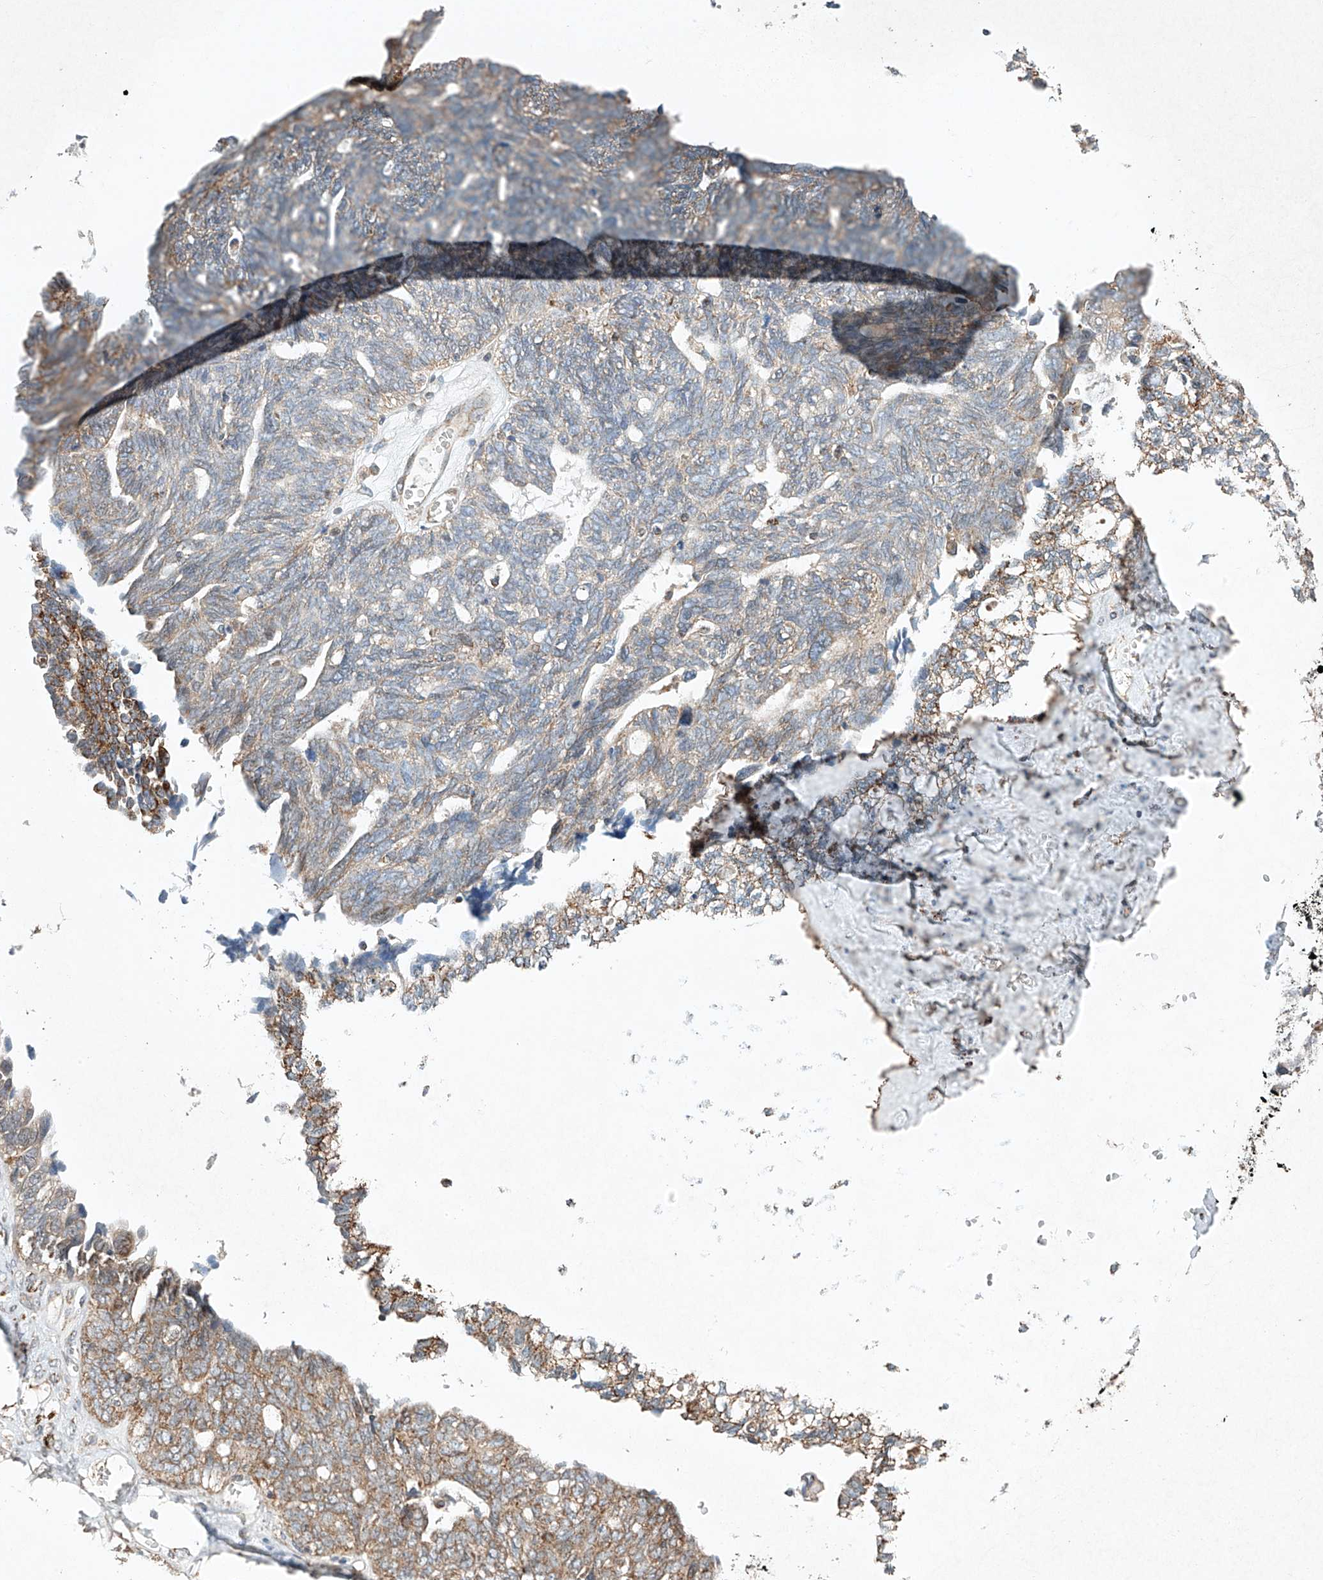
{"staining": {"intensity": "weak", "quantity": ">75%", "location": "cytoplasmic/membranous"}, "tissue": "ovarian cancer", "cell_type": "Tumor cells", "image_type": "cancer", "snomed": [{"axis": "morphology", "description": "Cystadenocarcinoma, serous, NOS"}, {"axis": "topography", "description": "Ovary"}], "caption": "Approximately >75% of tumor cells in ovarian serous cystadenocarcinoma display weak cytoplasmic/membranous protein expression as visualized by brown immunohistochemical staining.", "gene": "SEMA3B", "patient": {"sex": "female", "age": 79}}